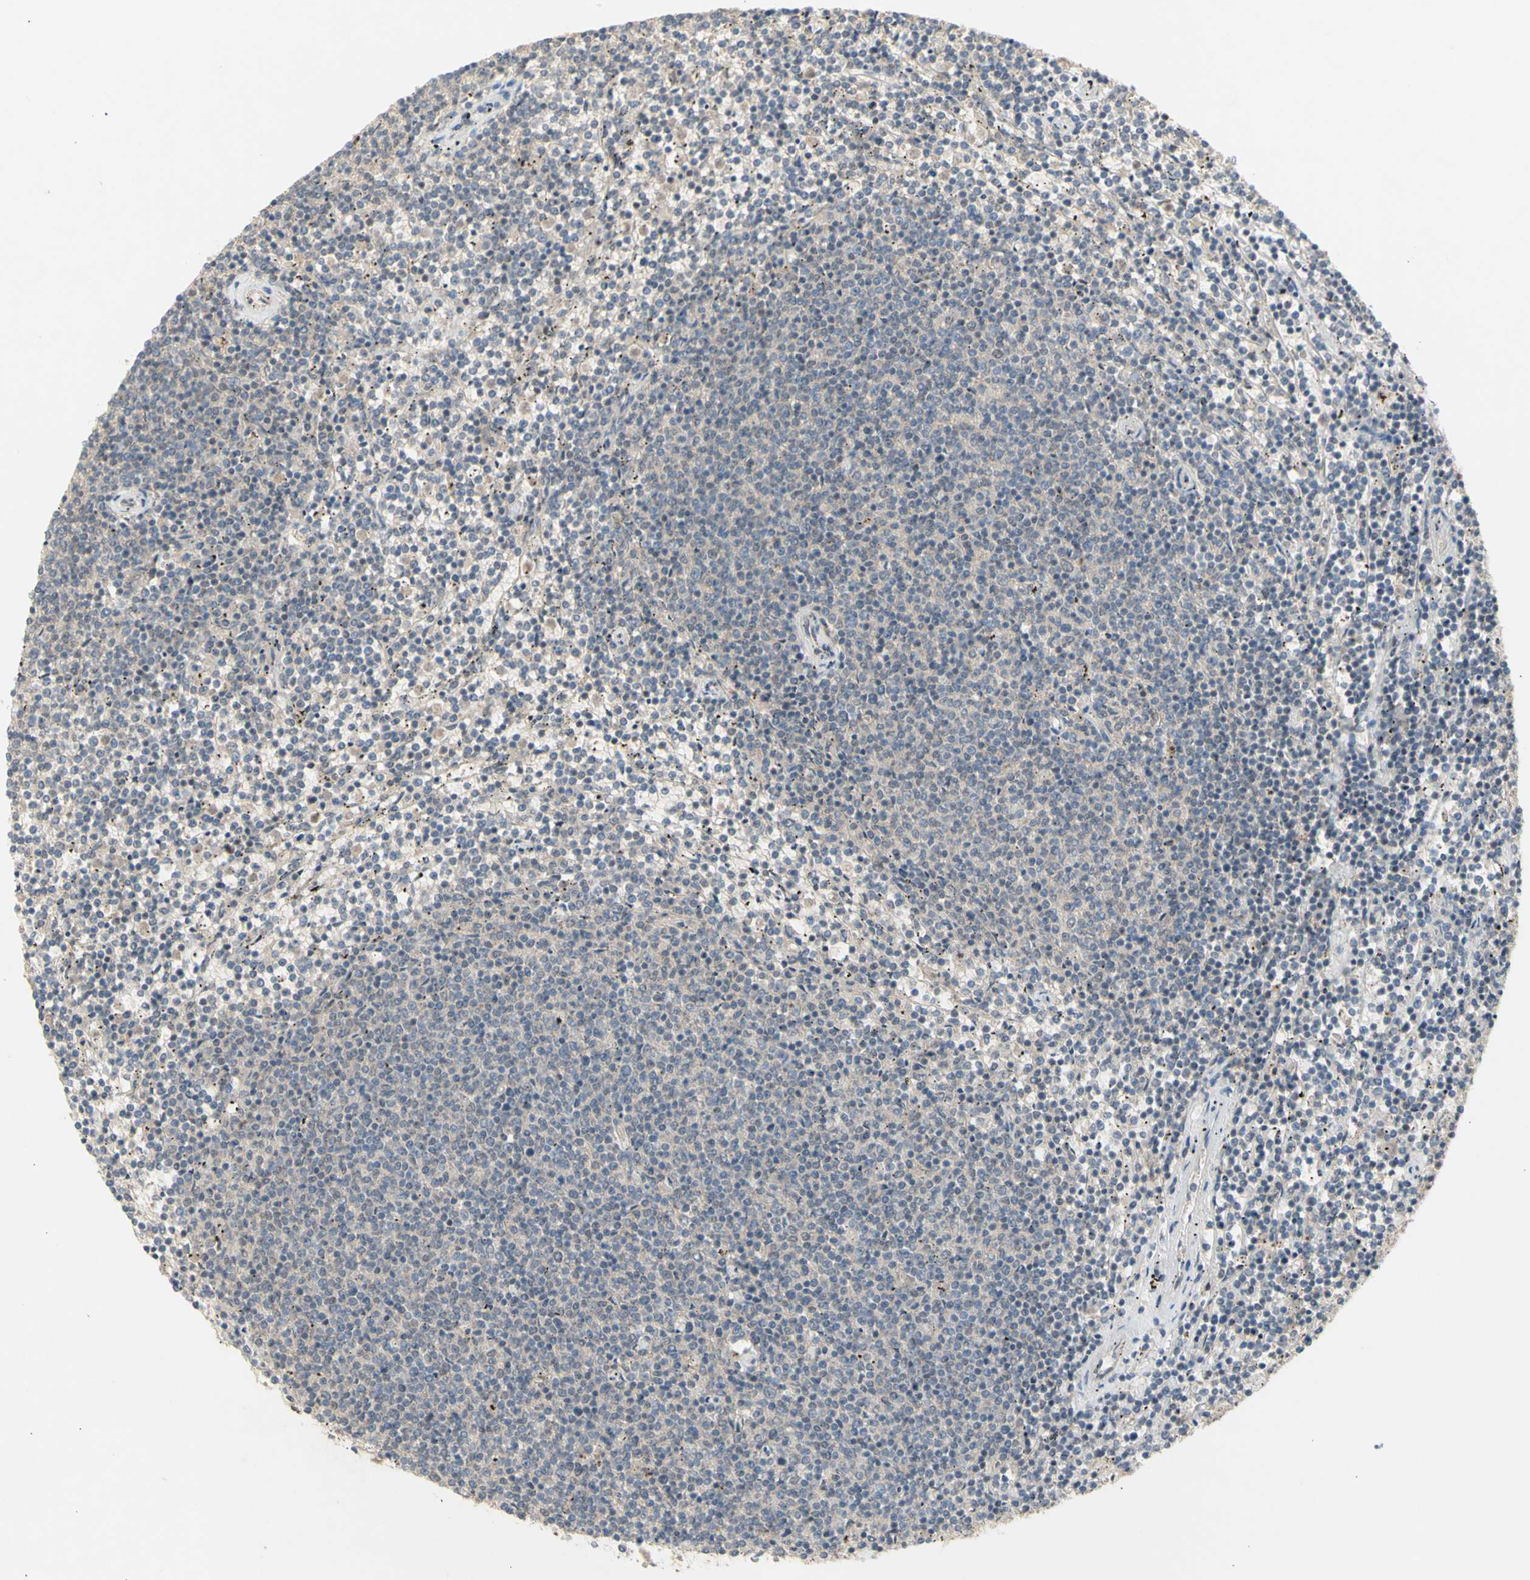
{"staining": {"intensity": "negative", "quantity": "none", "location": "none"}, "tissue": "lymphoma", "cell_type": "Tumor cells", "image_type": "cancer", "snomed": [{"axis": "morphology", "description": "Malignant lymphoma, non-Hodgkin's type, Low grade"}, {"axis": "topography", "description": "Spleen"}], "caption": "This is an immunohistochemistry image of human low-grade malignant lymphoma, non-Hodgkin's type. There is no expression in tumor cells.", "gene": "NLRP1", "patient": {"sex": "female", "age": 50}}